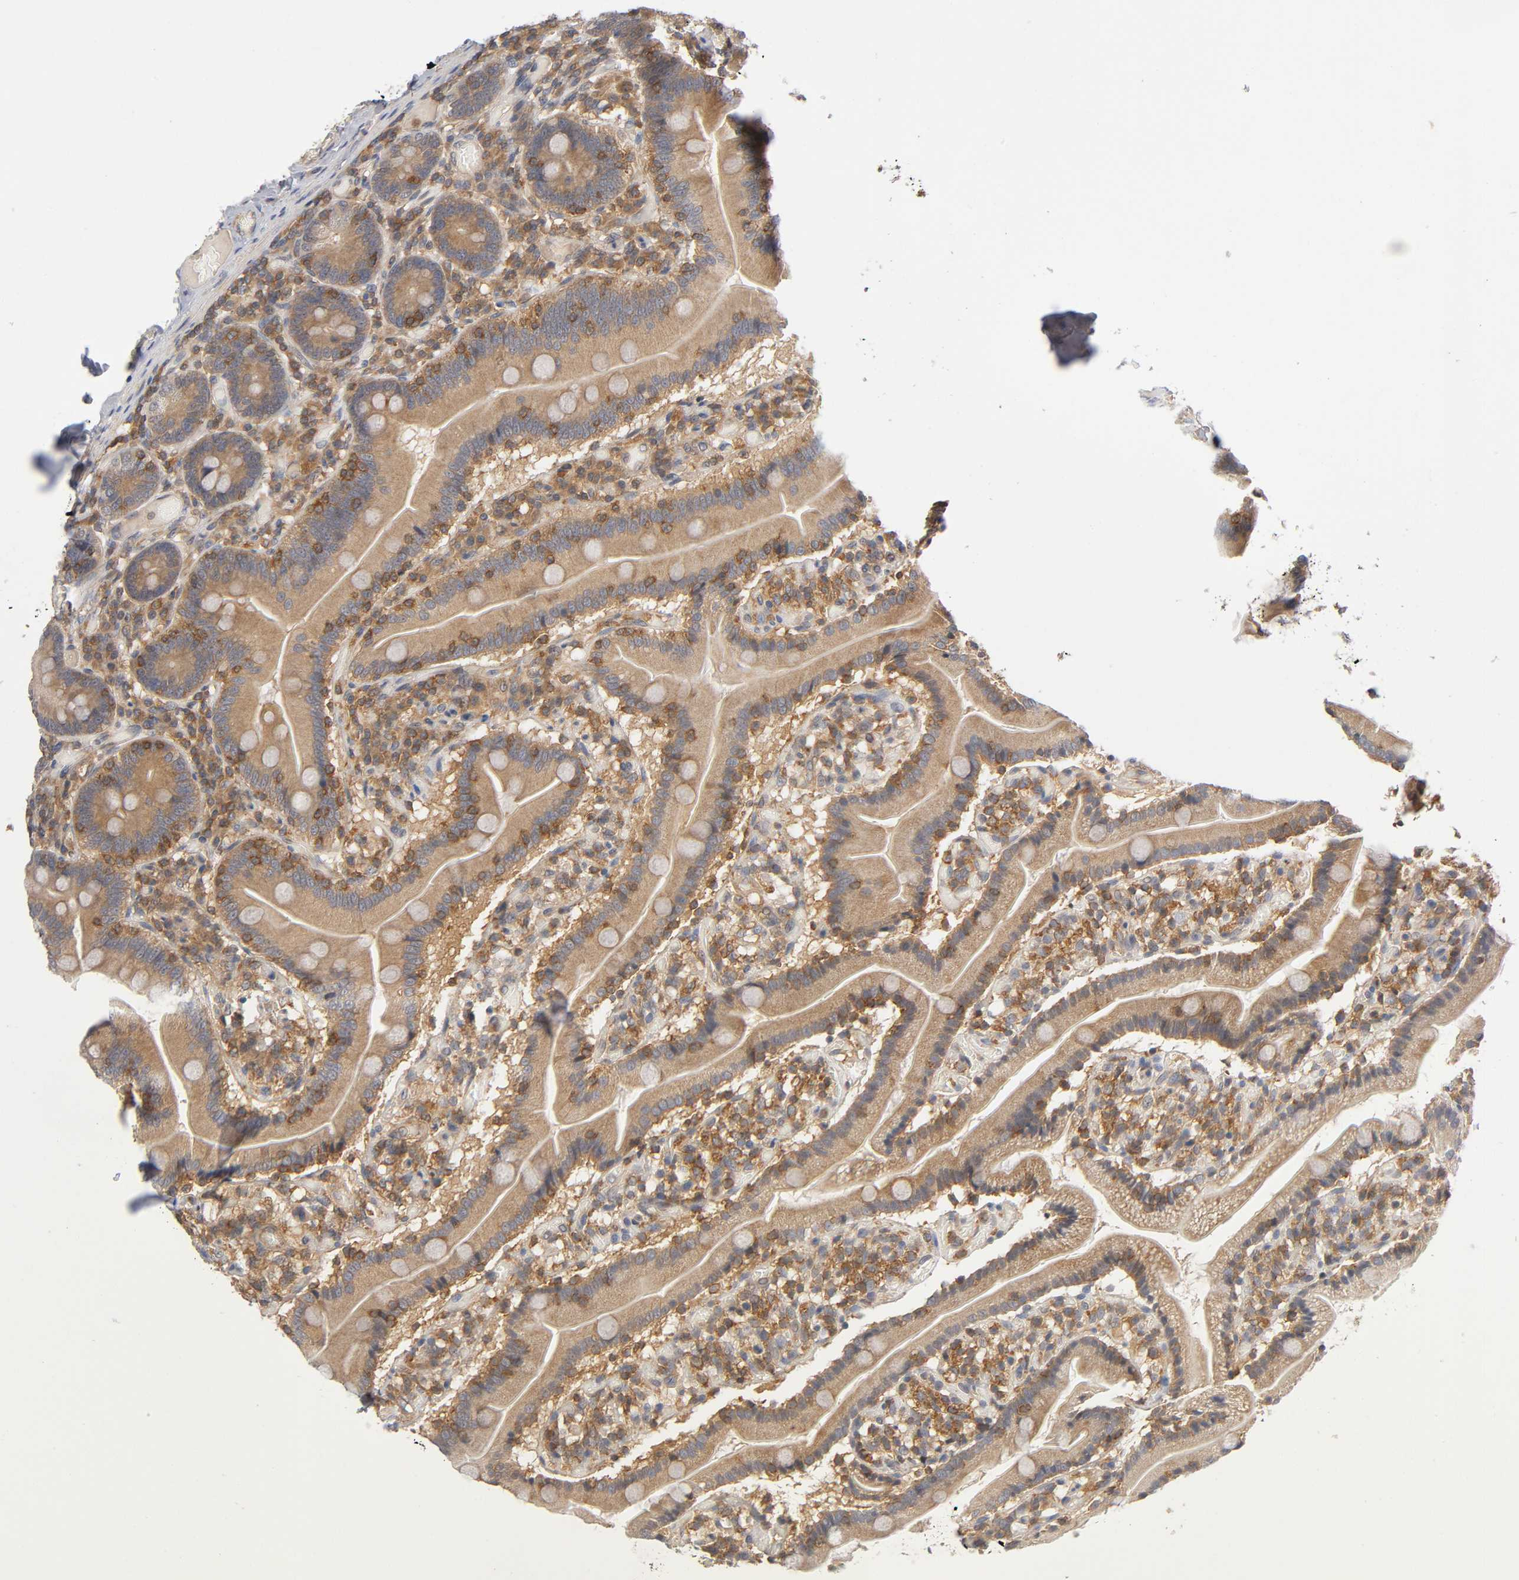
{"staining": {"intensity": "moderate", "quantity": ">75%", "location": "cytoplasmic/membranous"}, "tissue": "duodenum", "cell_type": "Glandular cells", "image_type": "normal", "snomed": [{"axis": "morphology", "description": "Normal tissue, NOS"}, {"axis": "topography", "description": "Duodenum"}], "caption": "Brown immunohistochemical staining in normal human duodenum exhibits moderate cytoplasmic/membranous expression in approximately >75% of glandular cells. (brown staining indicates protein expression, while blue staining denotes nuclei).", "gene": "ACTR2", "patient": {"sex": "male", "age": 66}}